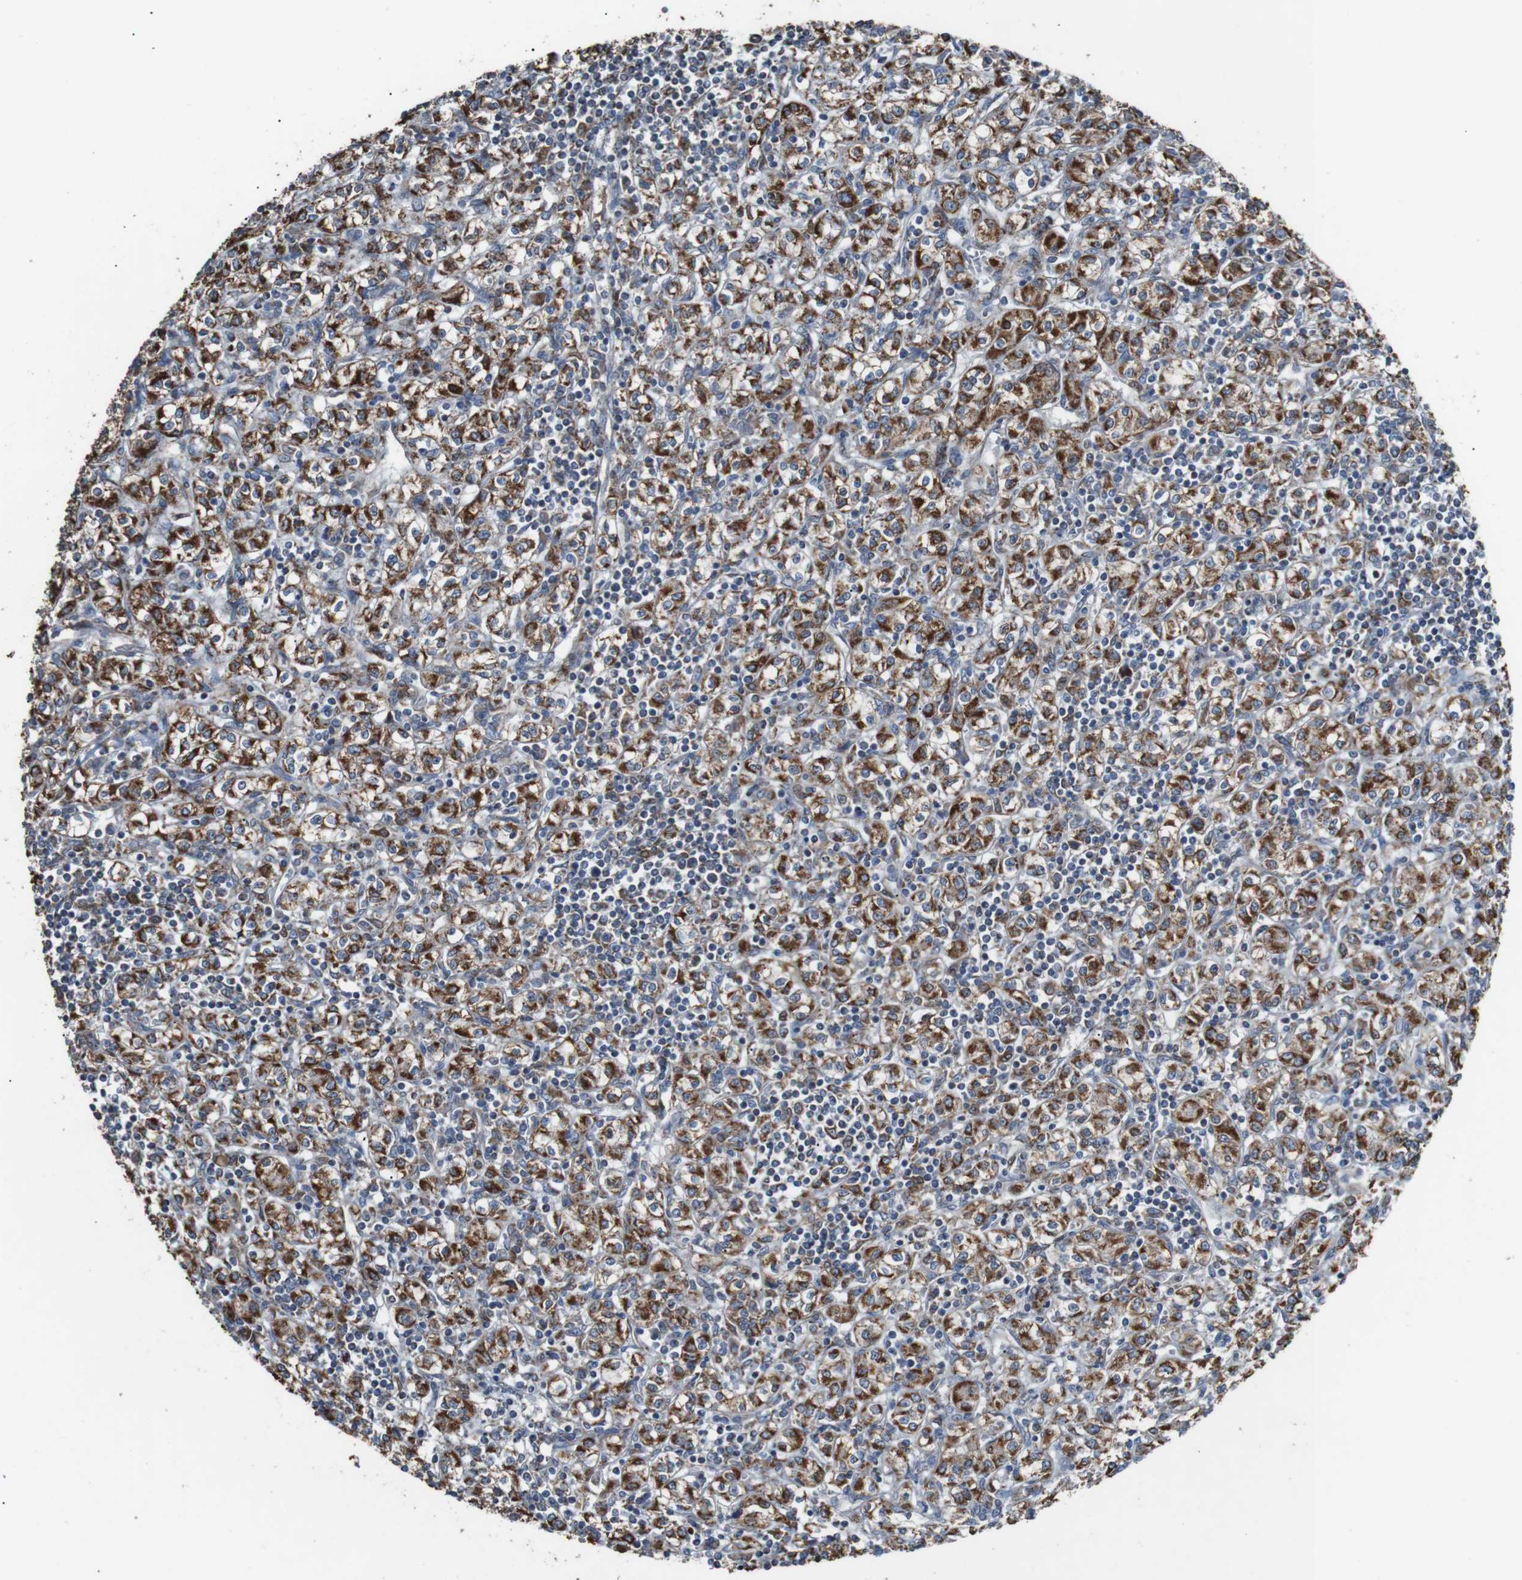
{"staining": {"intensity": "moderate", "quantity": ">75%", "location": "cytoplasmic/membranous"}, "tissue": "renal cancer", "cell_type": "Tumor cells", "image_type": "cancer", "snomed": [{"axis": "morphology", "description": "Adenocarcinoma, NOS"}, {"axis": "topography", "description": "Kidney"}], "caption": "The immunohistochemical stain highlights moderate cytoplasmic/membranous staining in tumor cells of renal cancer tissue.", "gene": "CISD2", "patient": {"sex": "male", "age": 77}}